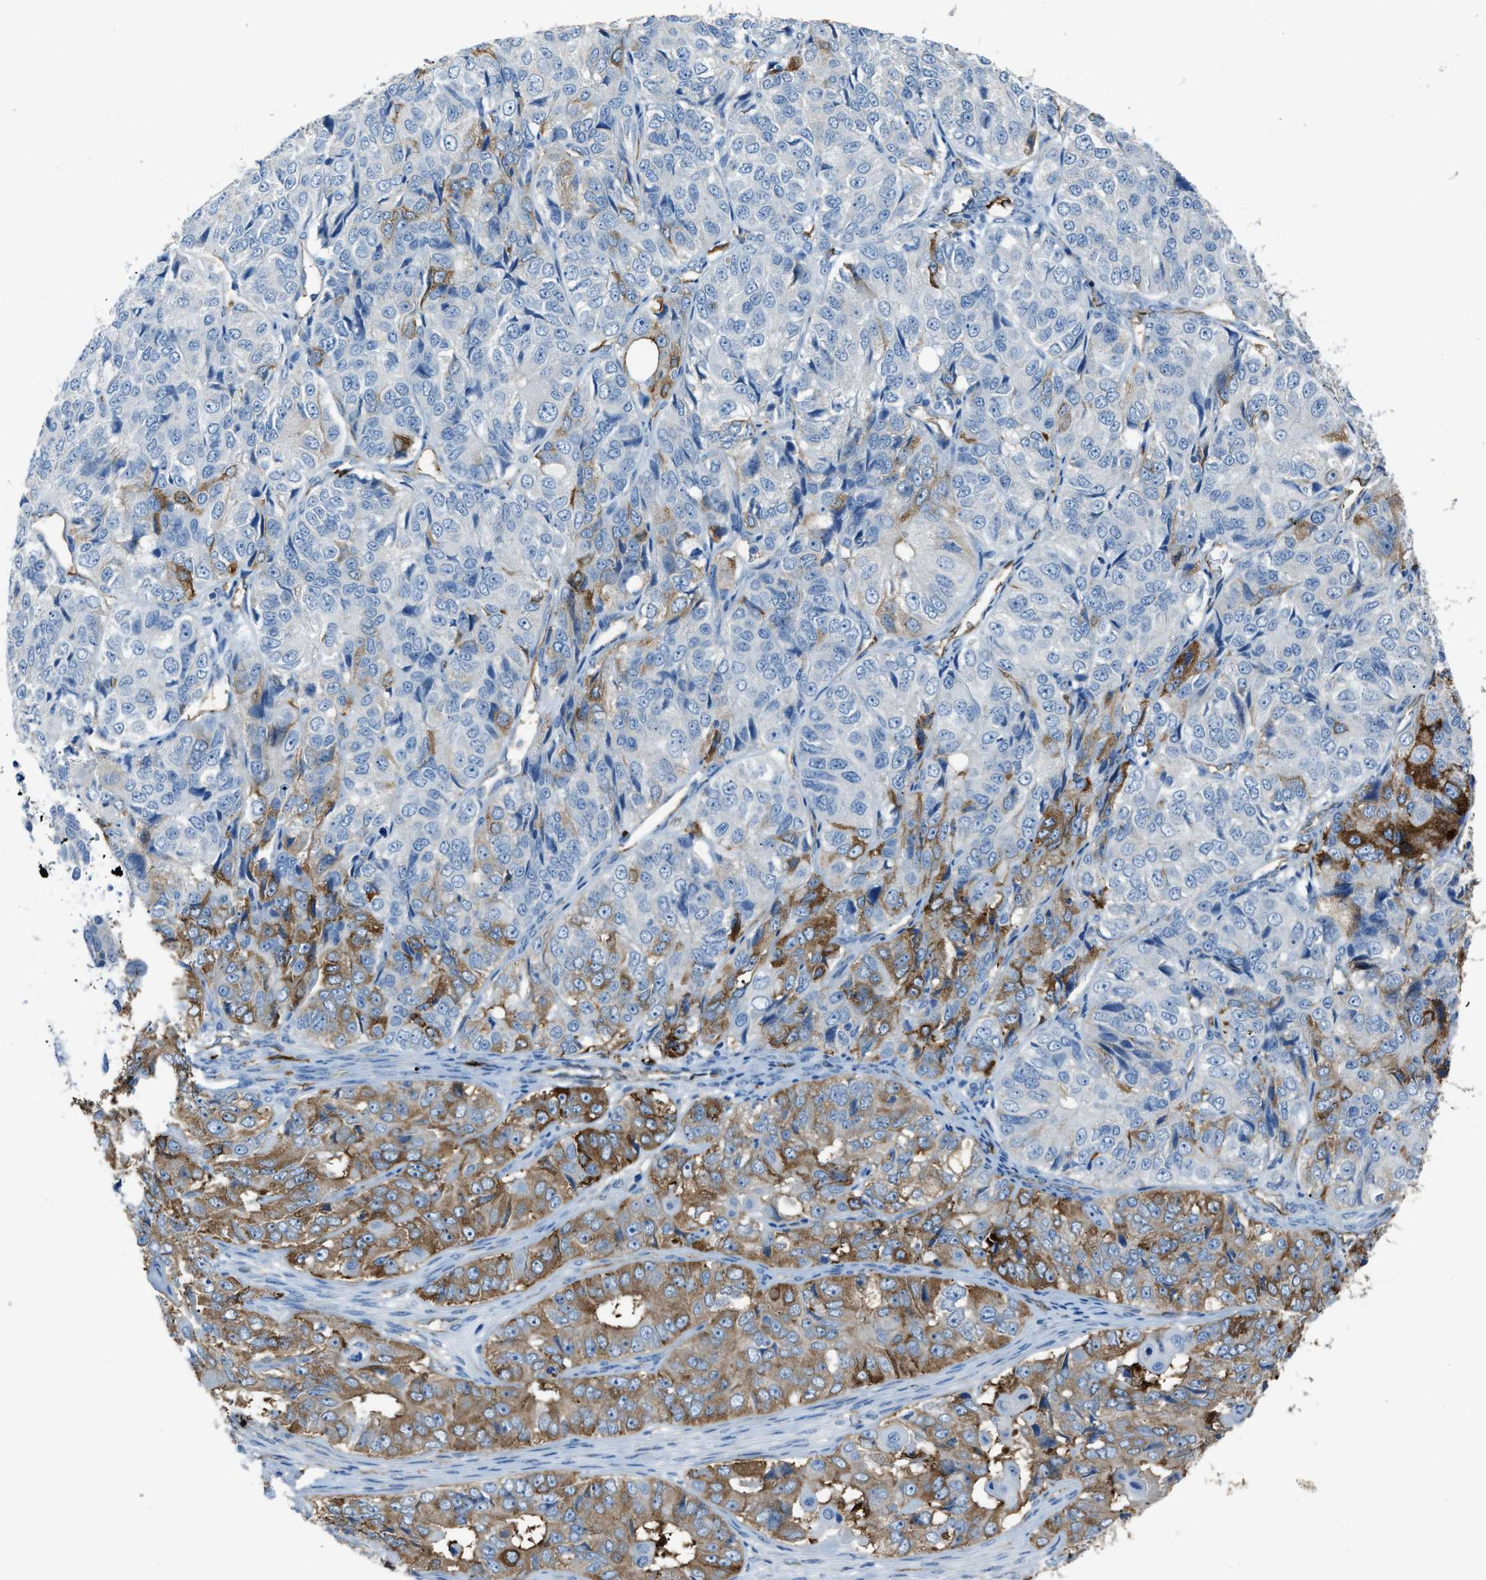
{"staining": {"intensity": "moderate", "quantity": "25%-75%", "location": "cytoplasmic/membranous"}, "tissue": "ovarian cancer", "cell_type": "Tumor cells", "image_type": "cancer", "snomed": [{"axis": "morphology", "description": "Carcinoma, endometroid"}, {"axis": "topography", "description": "Ovary"}], "caption": "A photomicrograph of human ovarian cancer stained for a protein demonstrates moderate cytoplasmic/membranous brown staining in tumor cells.", "gene": "SLC22A15", "patient": {"sex": "female", "age": 51}}